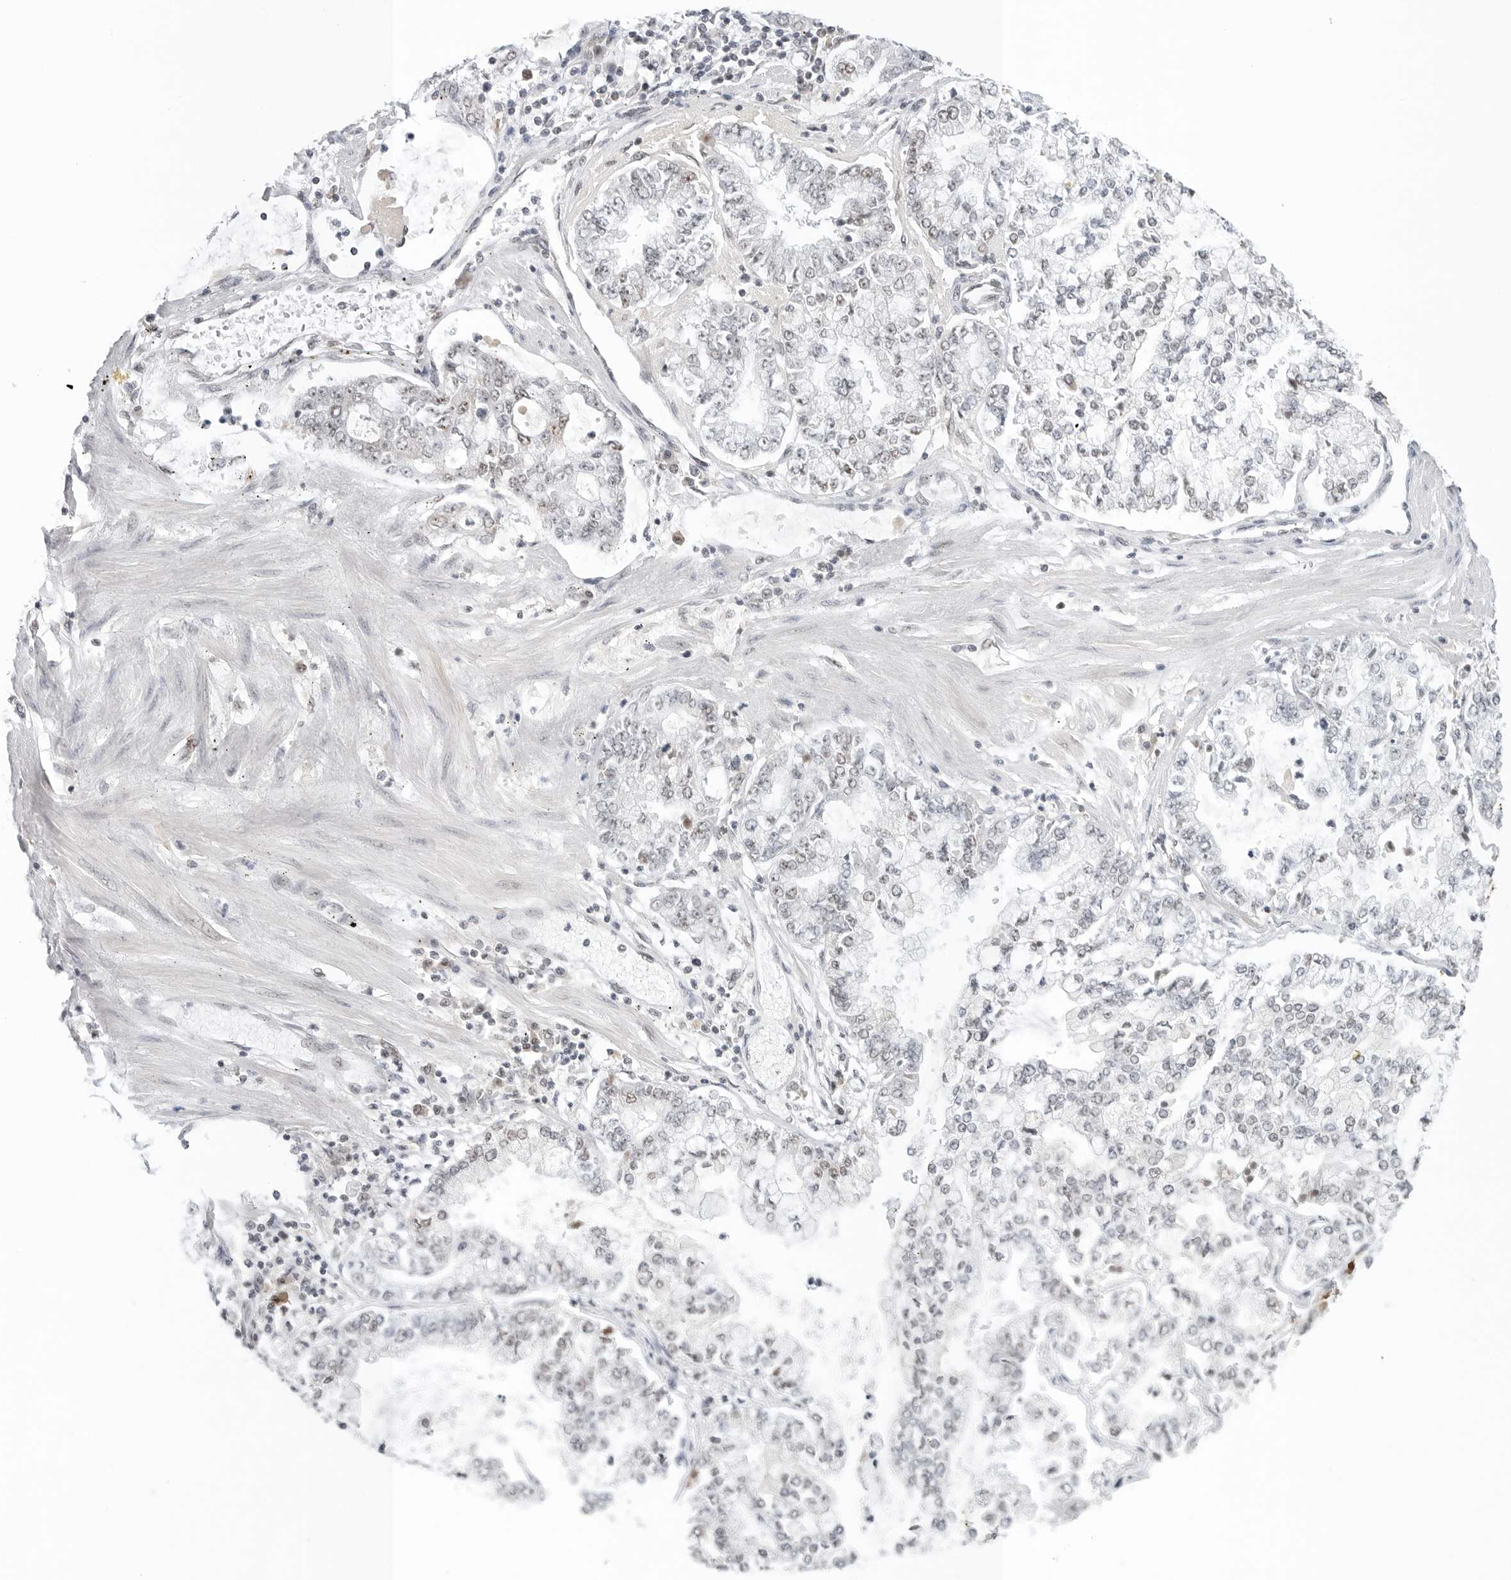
{"staining": {"intensity": "weak", "quantity": "<25%", "location": "nuclear"}, "tissue": "stomach cancer", "cell_type": "Tumor cells", "image_type": "cancer", "snomed": [{"axis": "morphology", "description": "Adenocarcinoma, NOS"}, {"axis": "topography", "description": "Stomach"}], "caption": "A photomicrograph of human stomach cancer (adenocarcinoma) is negative for staining in tumor cells.", "gene": "WRAP53", "patient": {"sex": "male", "age": 76}}